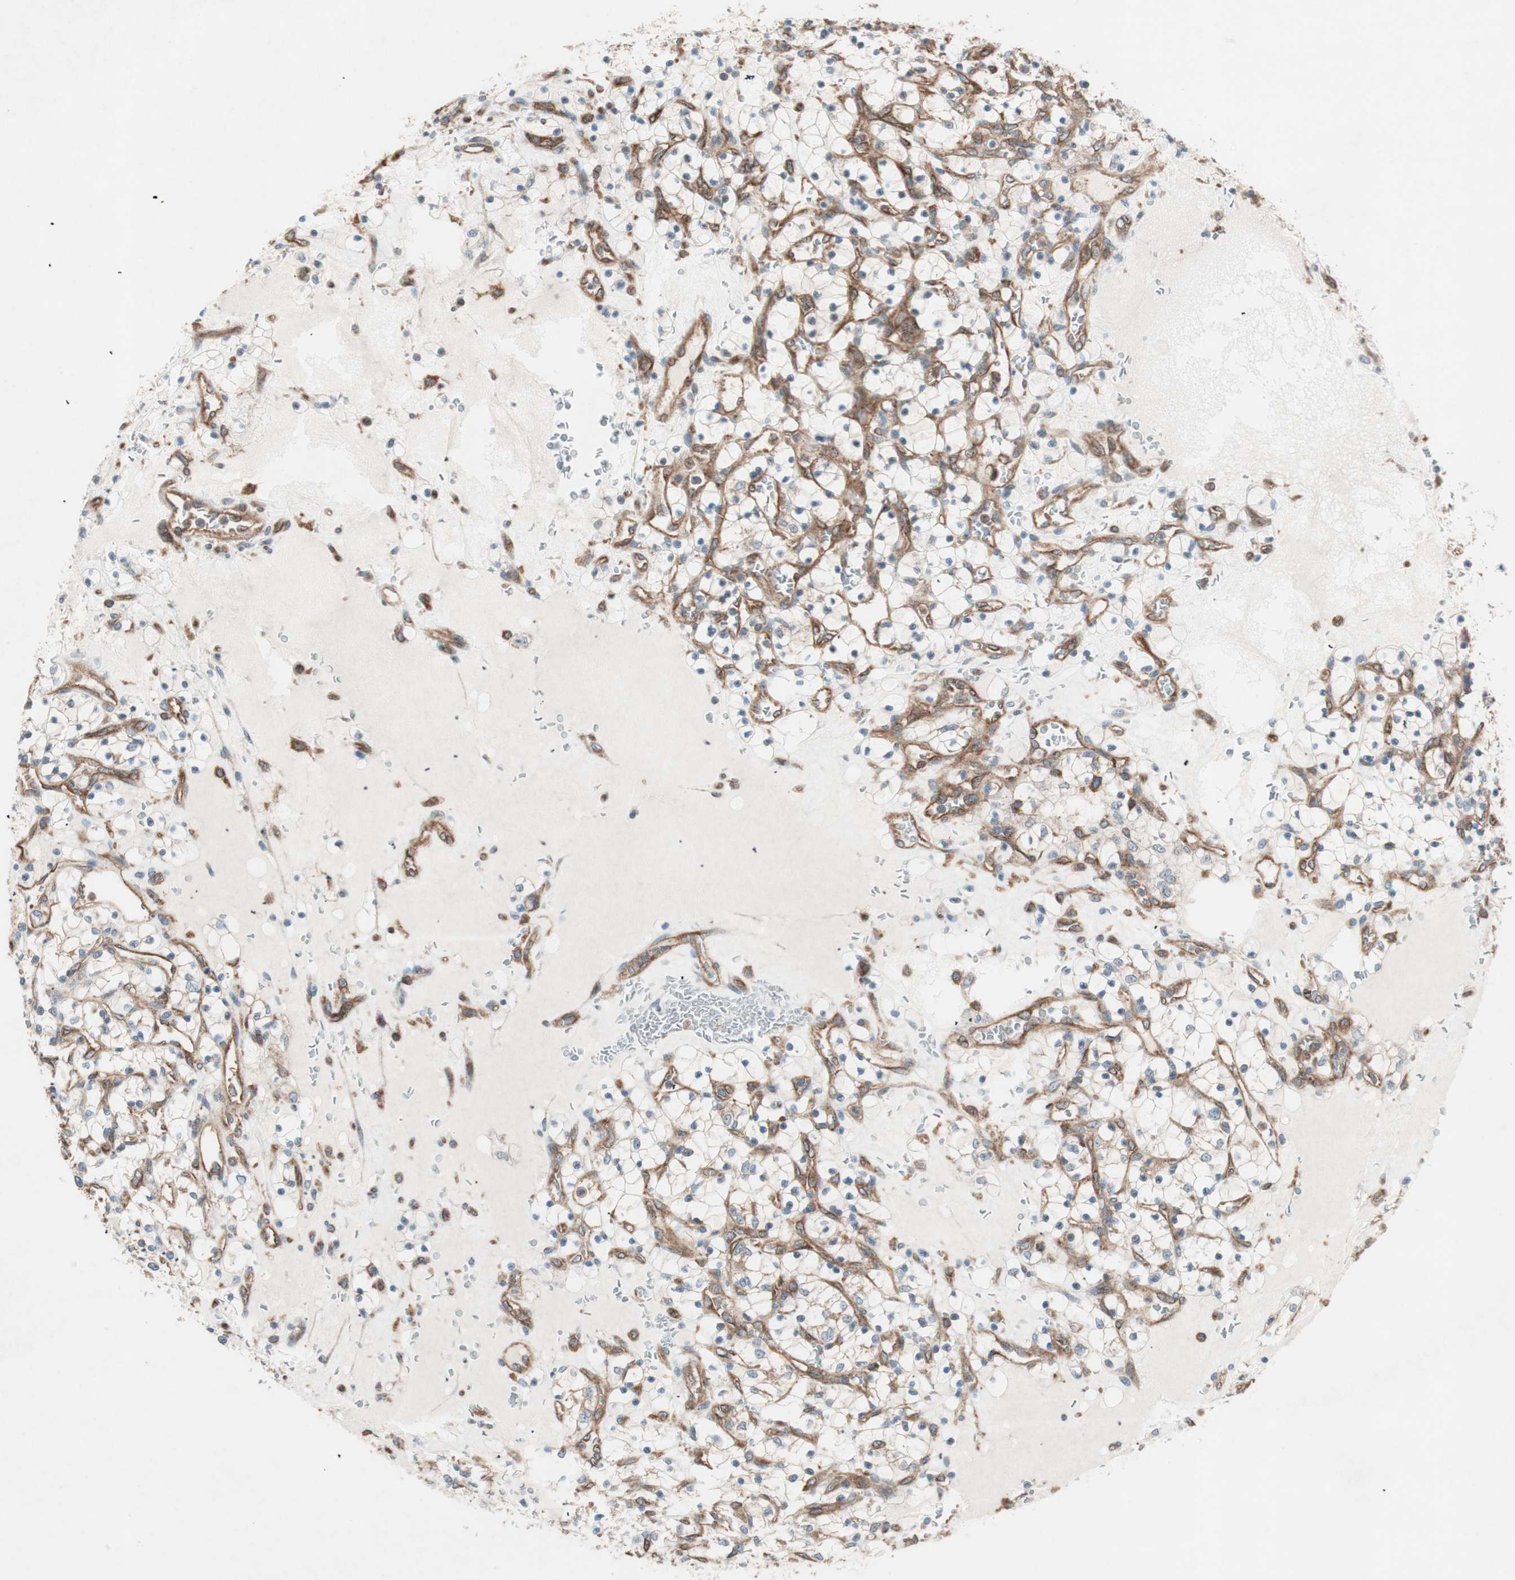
{"staining": {"intensity": "weak", "quantity": "25%-75%", "location": "cytoplasmic/membranous"}, "tissue": "renal cancer", "cell_type": "Tumor cells", "image_type": "cancer", "snomed": [{"axis": "morphology", "description": "Adenocarcinoma, NOS"}, {"axis": "topography", "description": "Kidney"}], "caption": "IHC photomicrograph of renal cancer (adenocarcinoma) stained for a protein (brown), which reveals low levels of weak cytoplasmic/membranous expression in about 25%-75% of tumor cells.", "gene": "RAB5A", "patient": {"sex": "female", "age": 69}}